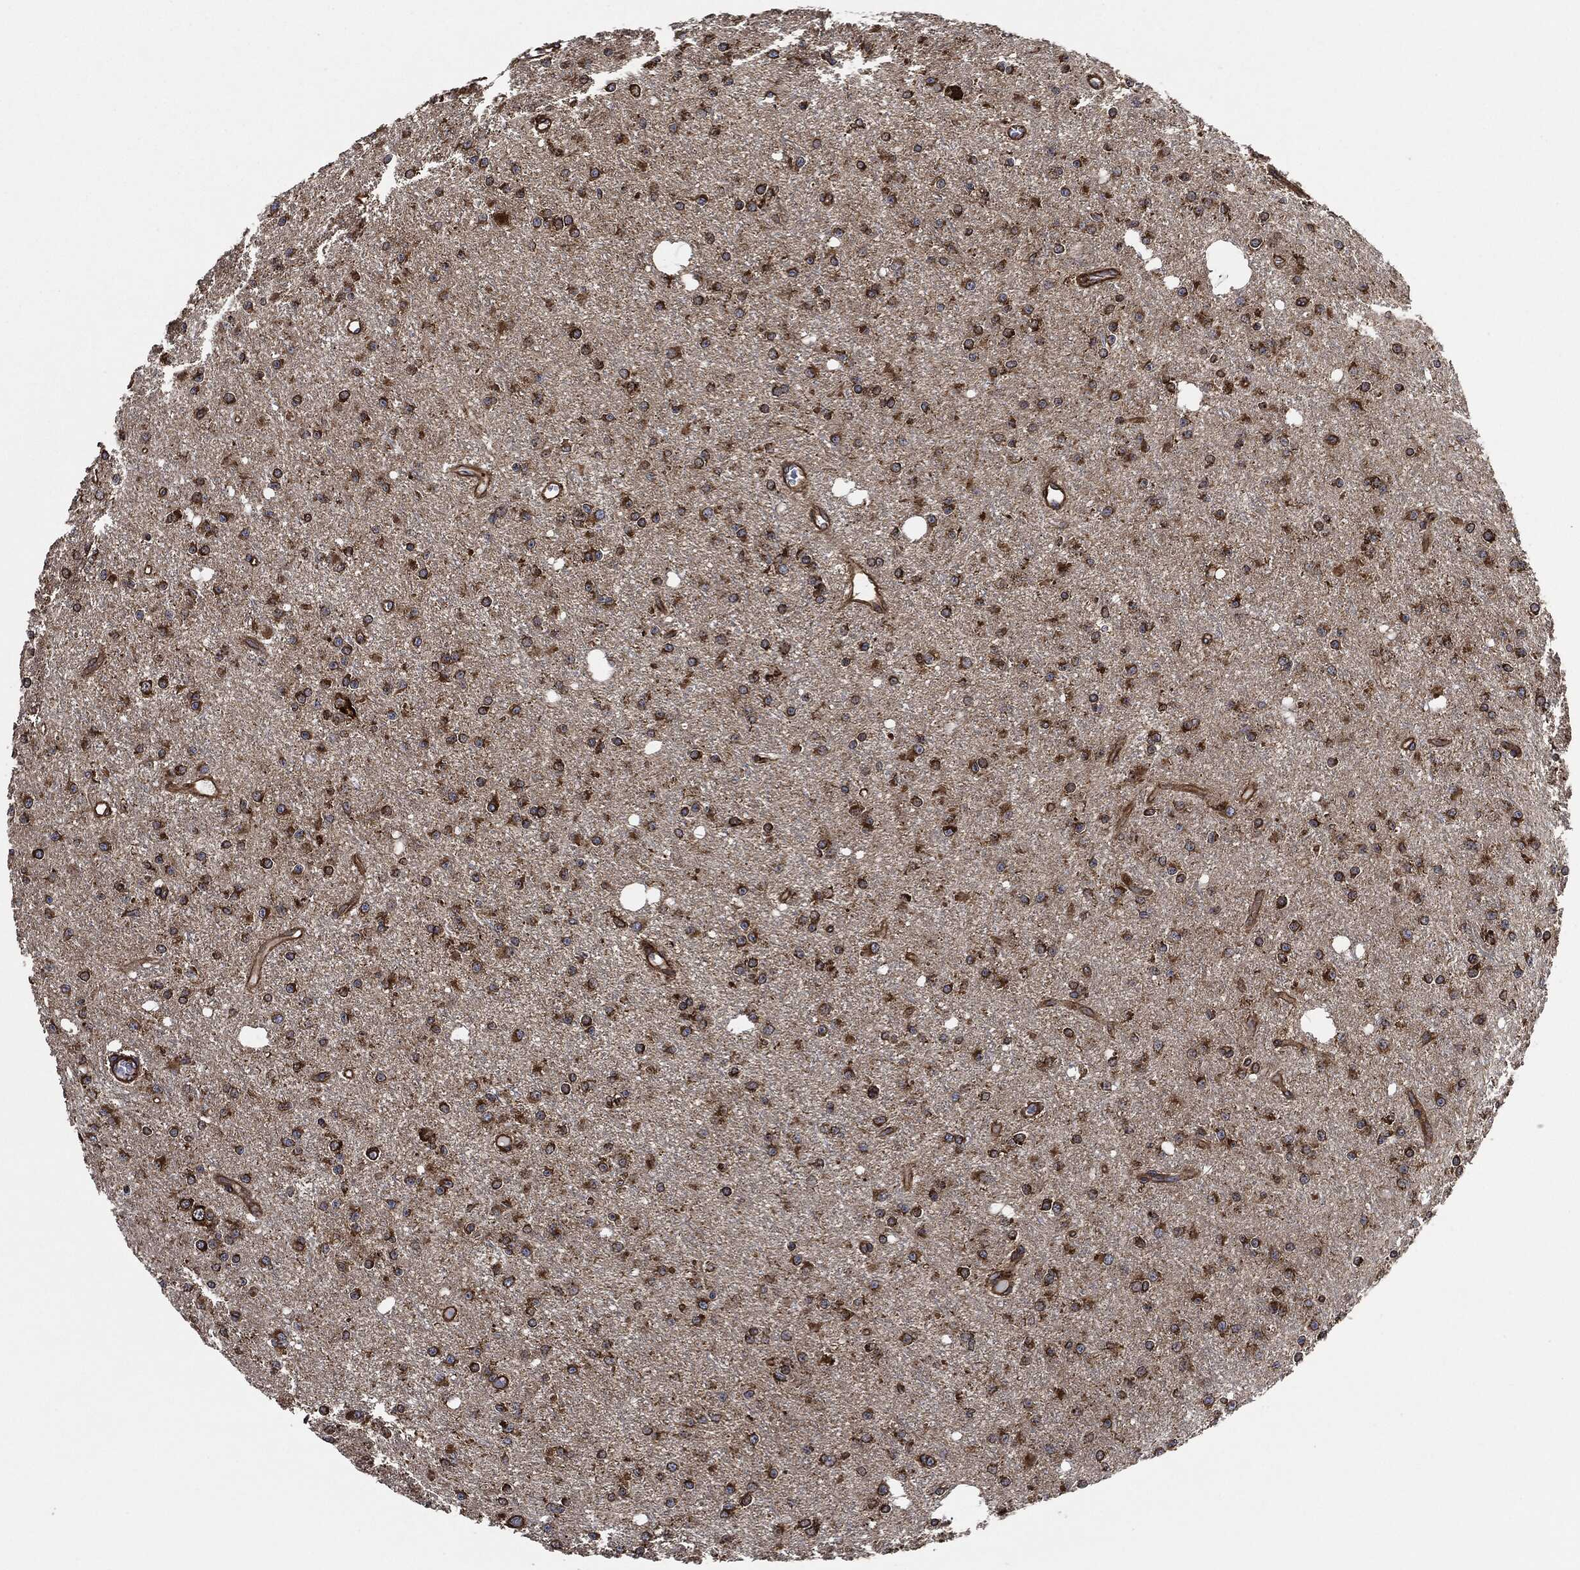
{"staining": {"intensity": "strong", "quantity": ">75%", "location": "cytoplasmic/membranous"}, "tissue": "glioma", "cell_type": "Tumor cells", "image_type": "cancer", "snomed": [{"axis": "morphology", "description": "Glioma, malignant, Low grade"}, {"axis": "topography", "description": "Brain"}], "caption": "Malignant glioma (low-grade) stained for a protein shows strong cytoplasmic/membranous positivity in tumor cells. The staining was performed using DAB (3,3'-diaminobenzidine), with brown indicating positive protein expression. Nuclei are stained blue with hematoxylin.", "gene": "AMFR", "patient": {"sex": "male", "age": 27}}